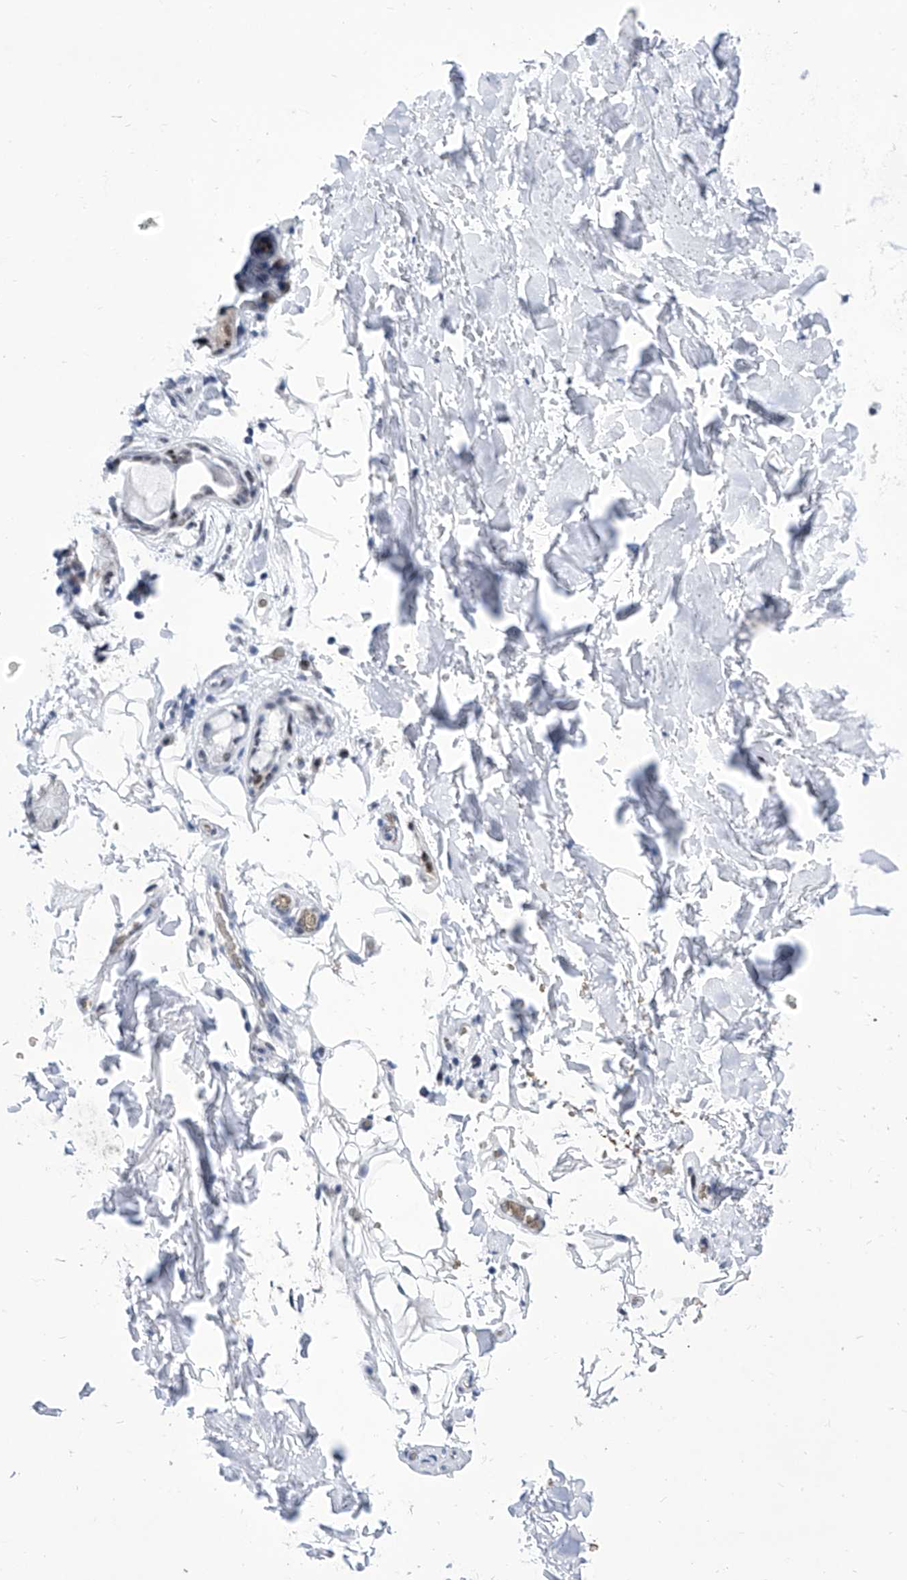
{"staining": {"intensity": "negative", "quantity": "none", "location": "none"}, "tissue": "adipose tissue", "cell_type": "Adipocytes", "image_type": "normal", "snomed": [{"axis": "morphology", "description": "Normal tissue, NOS"}, {"axis": "topography", "description": "Cartilage tissue"}], "caption": "The immunohistochemistry (IHC) histopathology image has no significant expression in adipocytes of adipose tissue.", "gene": "SART1", "patient": {"sex": "female", "age": 63}}